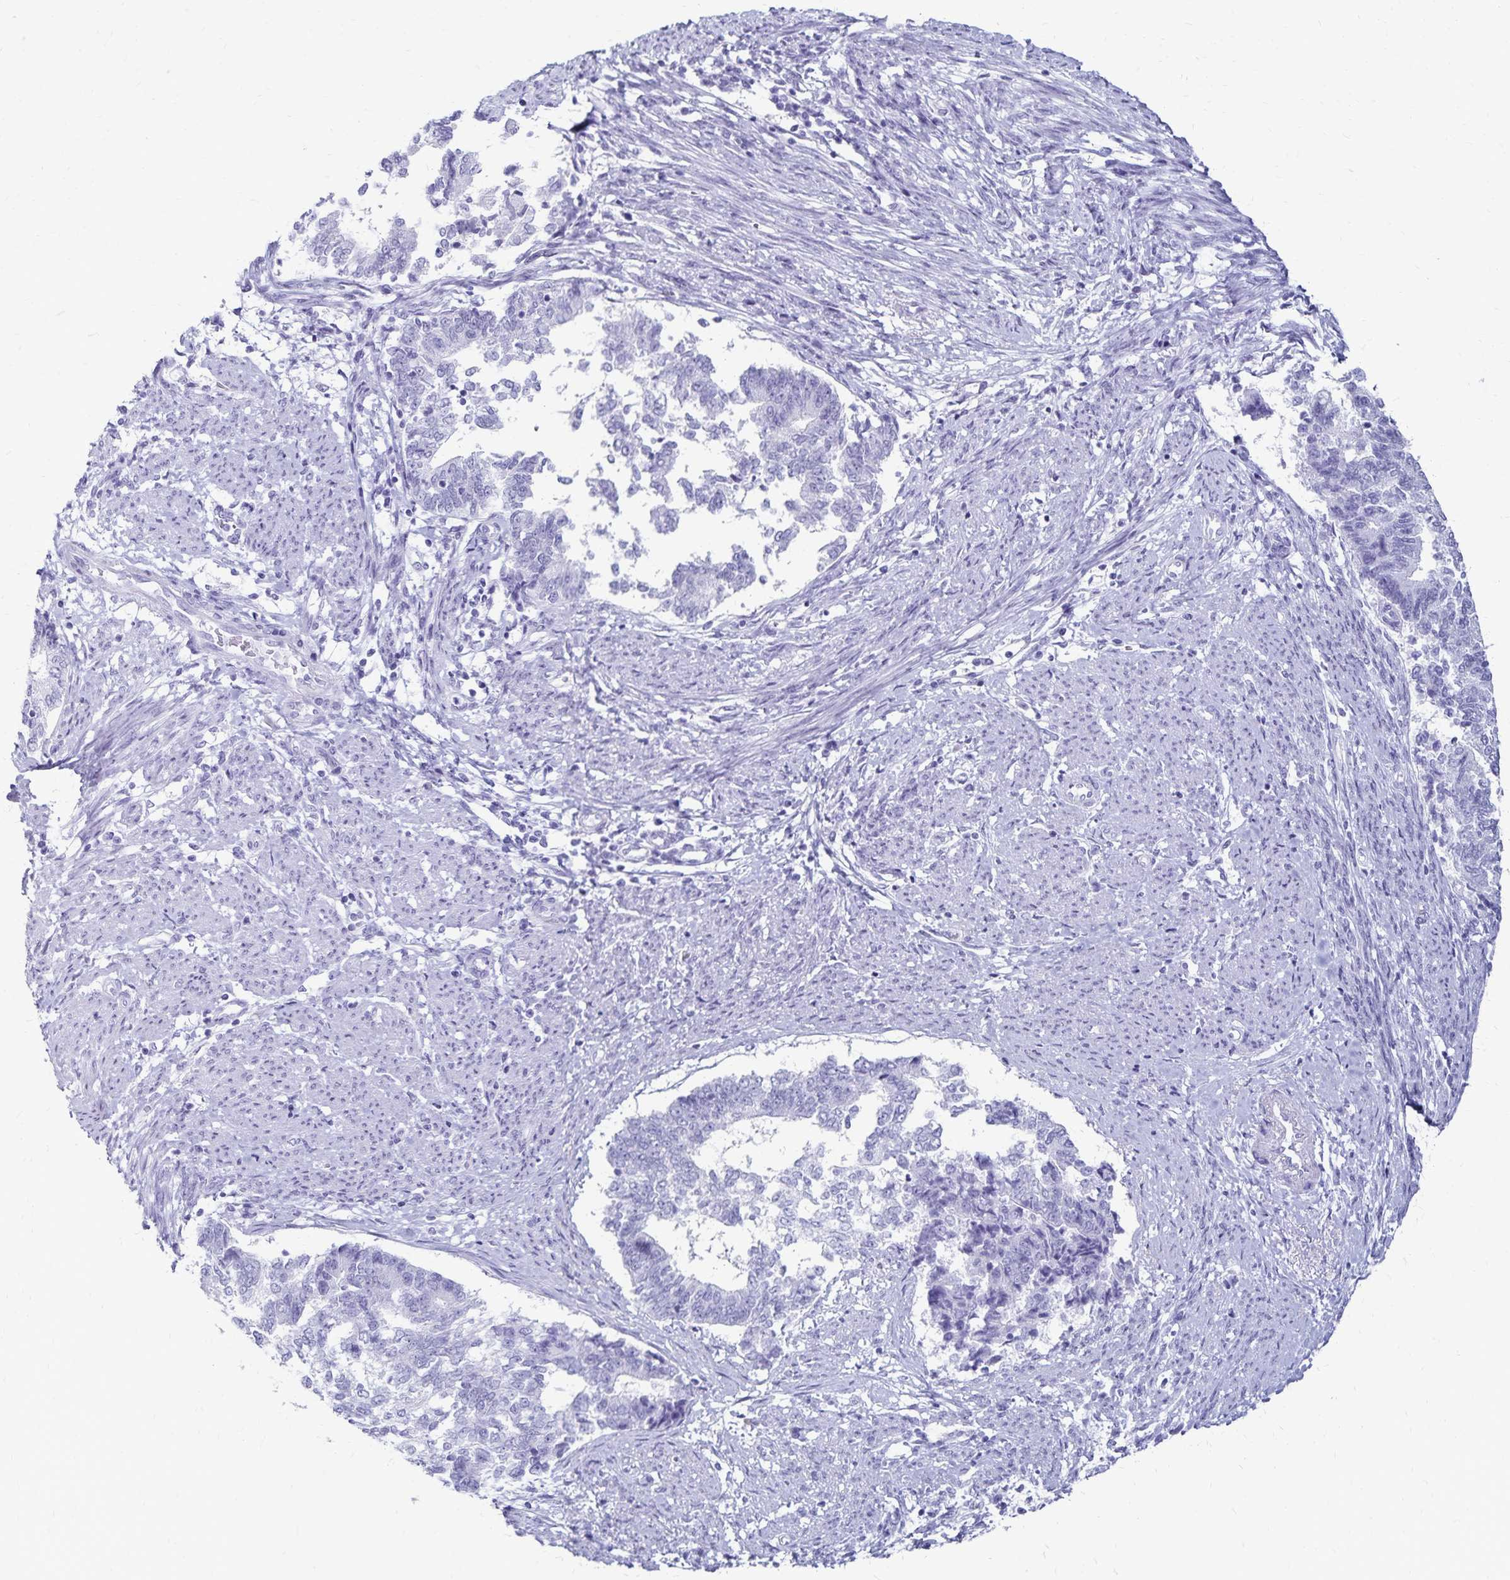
{"staining": {"intensity": "negative", "quantity": "none", "location": "none"}, "tissue": "endometrial cancer", "cell_type": "Tumor cells", "image_type": "cancer", "snomed": [{"axis": "morphology", "description": "Adenocarcinoma, NOS"}, {"axis": "topography", "description": "Endometrium"}], "caption": "IHC photomicrograph of human endometrial adenocarcinoma stained for a protein (brown), which exhibits no expression in tumor cells.", "gene": "GIP", "patient": {"sex": "female", "age": 65}}